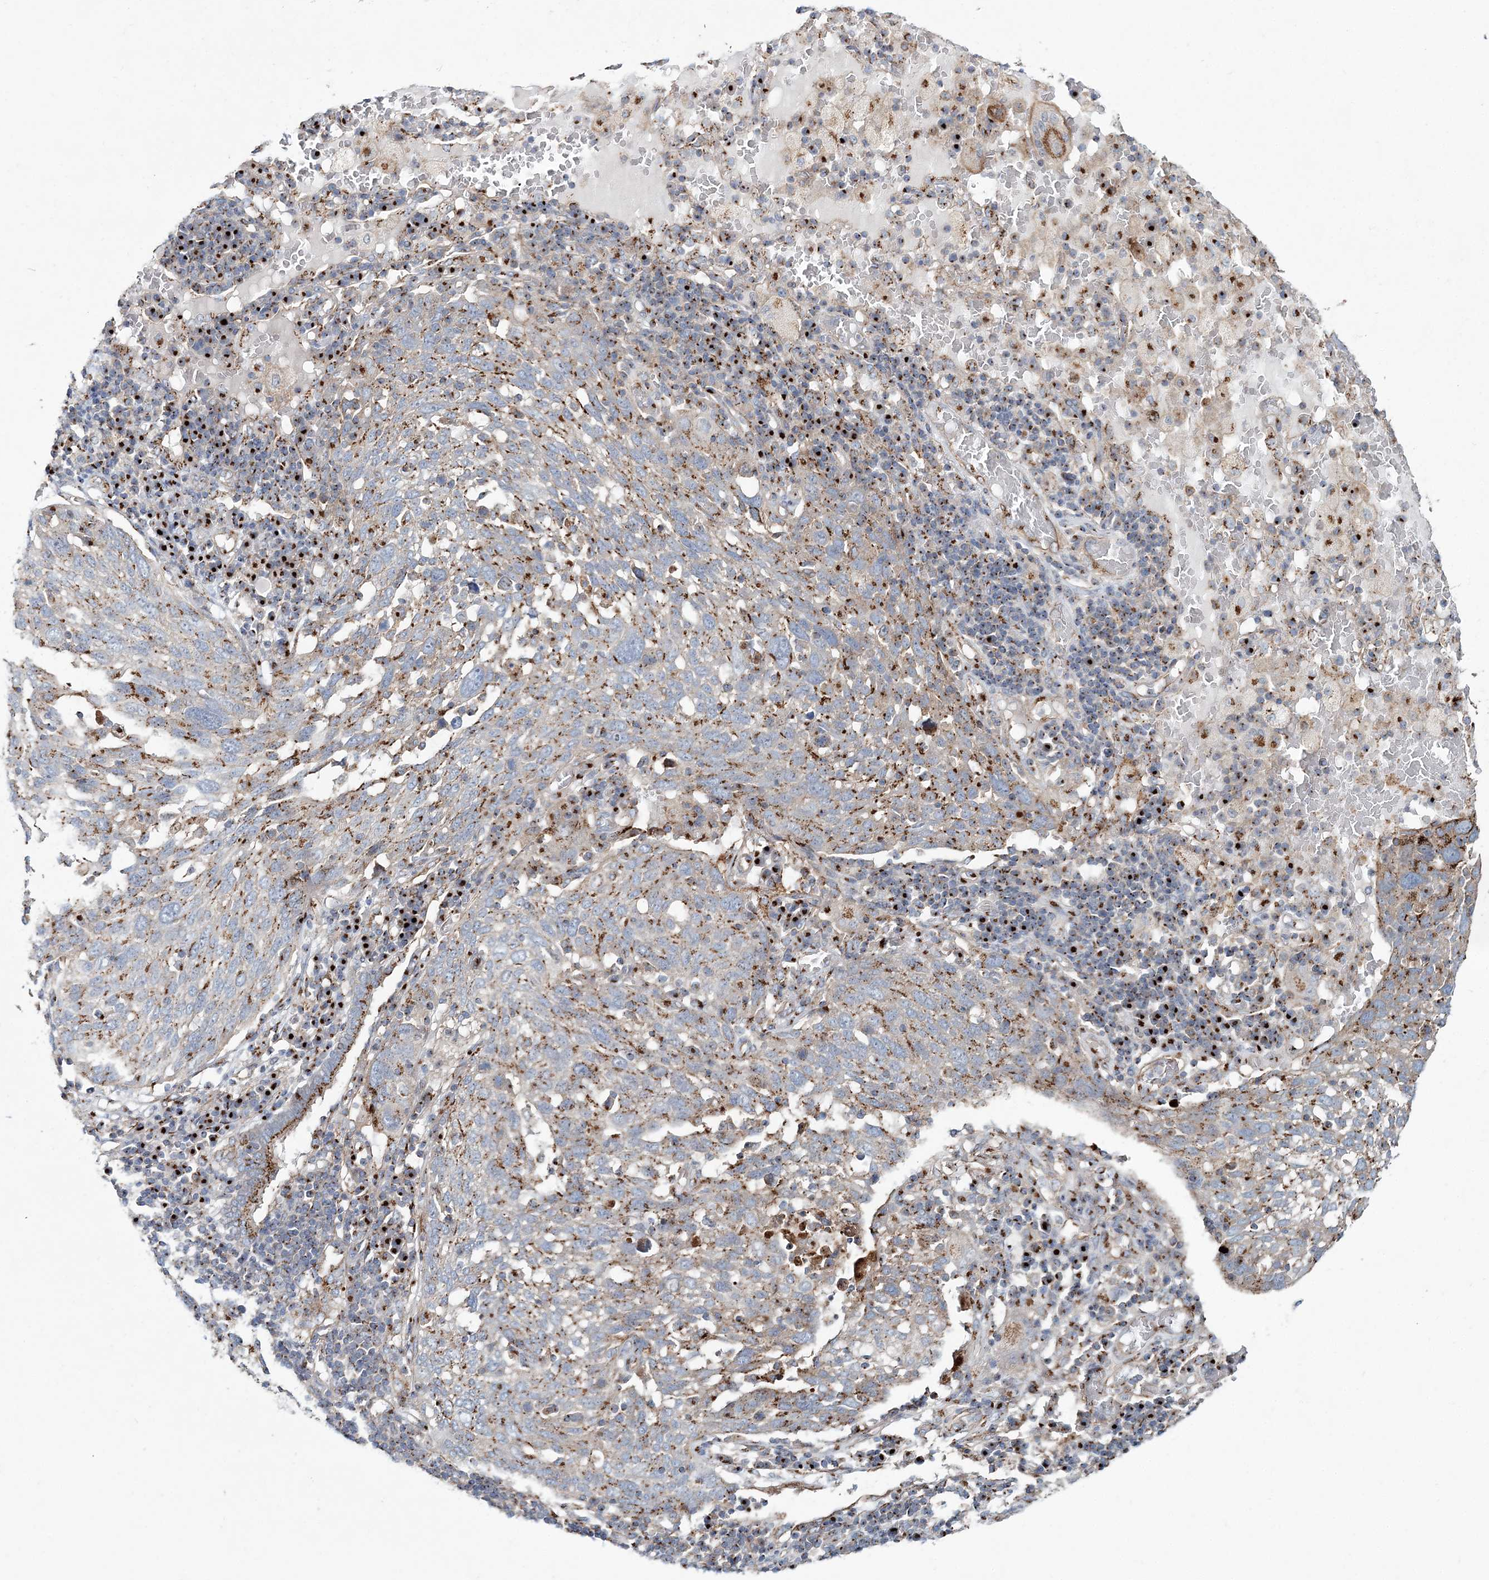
{"staining": {"intensity": "moderate", "quantity": ">75%", "location": "cytoplasmic/membranous"}, "tissue": "lung cancer", "cell_type": "Tumor cells", "image_type": "cancer", "snomed": [{"axis": "morphology", "description": "Squamous cell carcinoma, NOS"}, {"axis": "topography", "description": "Lung"}], "caption": "Lung cancer tissue displays moderate cytoplasmic/membranous expression in about >75% of tumor cells", "gene": "MAN1A2", "patient": {"sex": "male", "age": 65}}